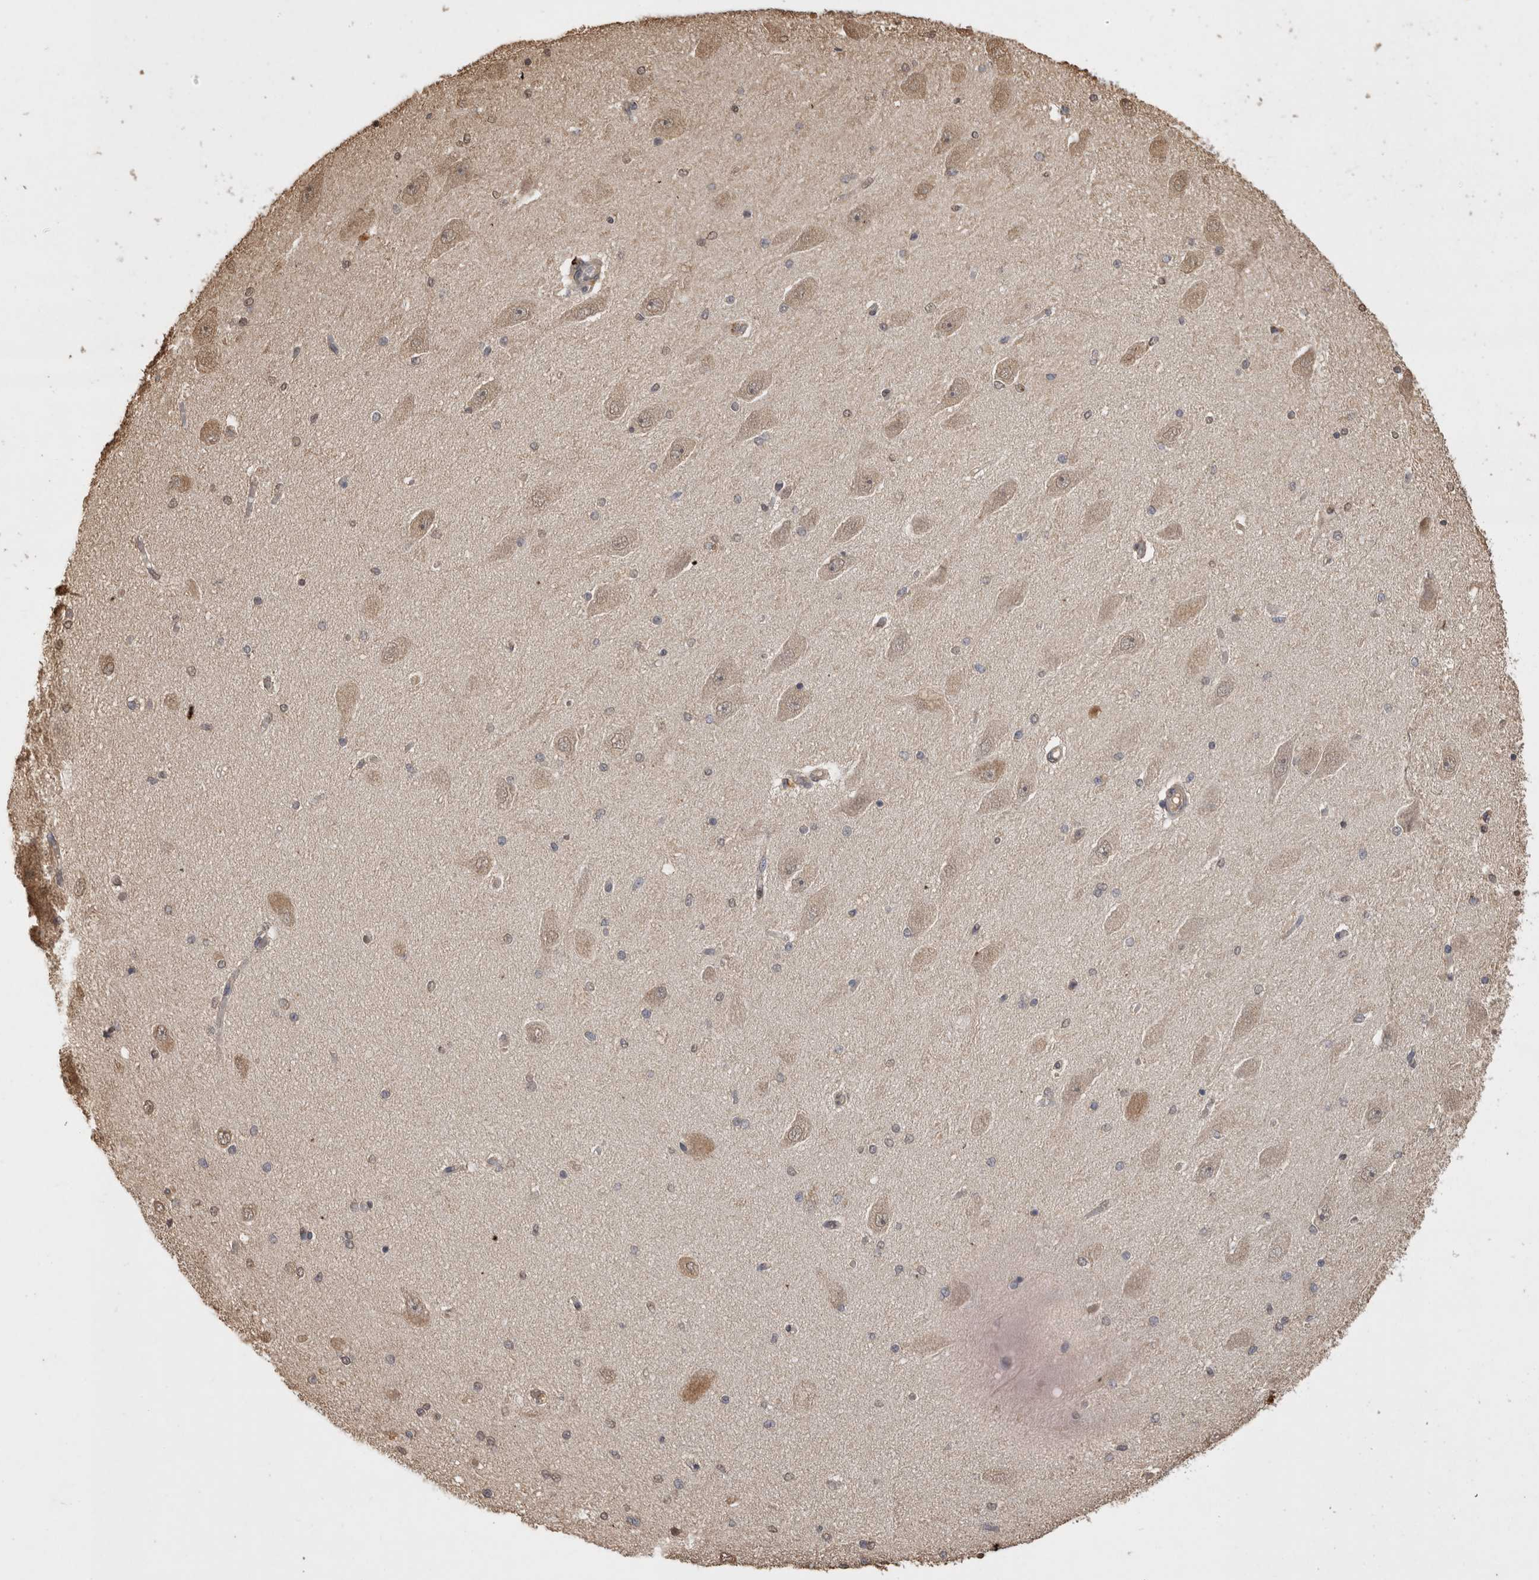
{"staining": {"intensity": "moderate", "quantity": "<25%", "location": "cytoplasmic/membranous,nuclear"}, "tissue": "hippocampus", "cell_type": "Glial cells", "image_type": "normal", "snomed": [{"axis": "morphology", "description": "Normal tissue, NOS"}, {"axis": "topography", "description": "Hippocampus"}], "caption": "Moderate cytoplasmic/membranous,nuclear positivity is present in approximately <25% of glial cells in benign hippocampus.", "gene": "SOCS5", "patient": {"sex": "female", "age": 54}}